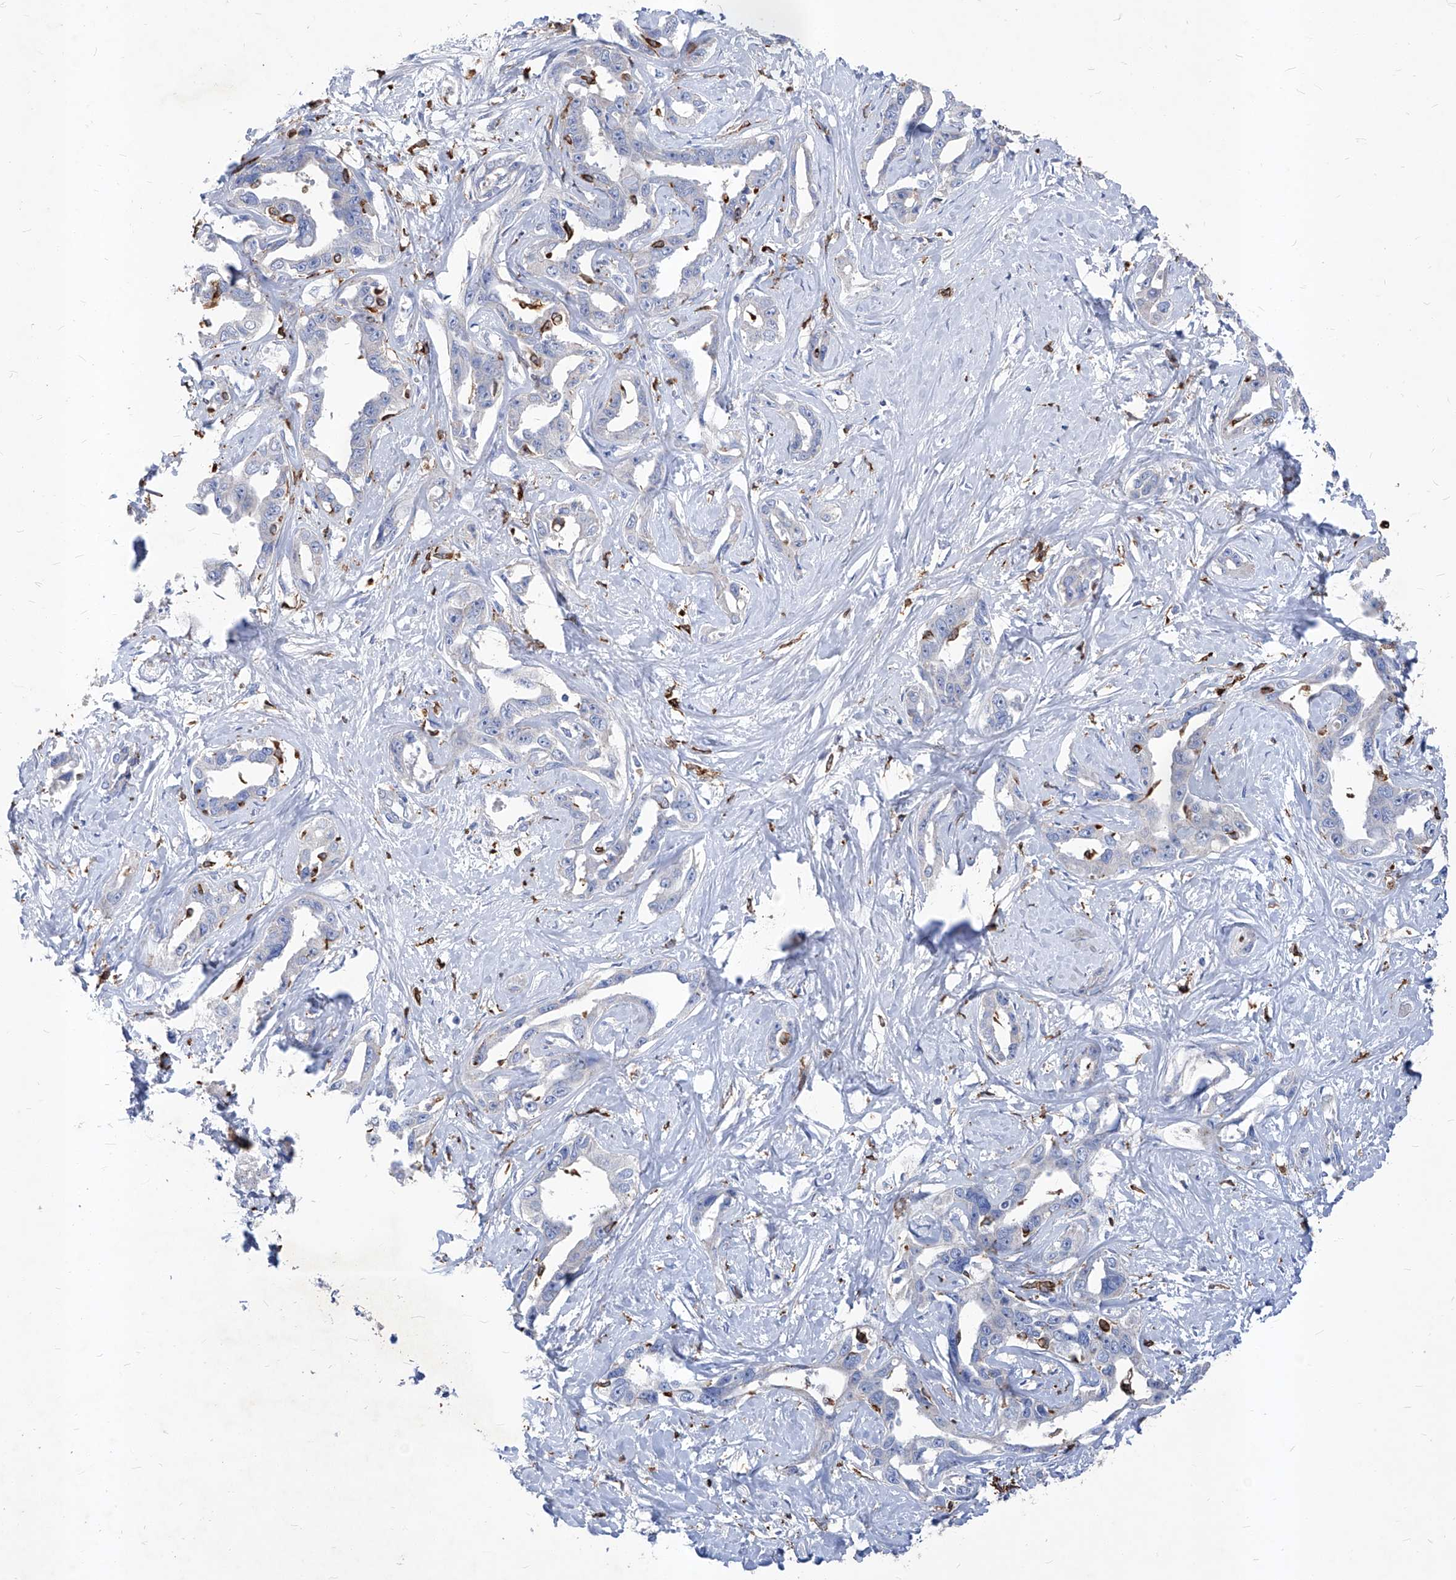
{"staining": {"intensity": "negative", "quantity": "none", "location": "none"}, "tissue": "liver cancer", "cell_type": "Tumor cells", "image_type": "cancer", "snomed": [{"axis": "morphology", "description": "Cholangiocarcinoma"}, {"axis": "topography", "description": "Liver"}], "caption": "IHC of human cholangiocarcinoma (liver) exhibits no positivity in tumor cells. The staining was performed using DAB (3,3'-diaminobenzidine) to visualize the protein expression in brown, while the nuclei were stained in blue with hematoxylin (Magnification: 20x).", "gene": "UBOX5", "patient": {"sex": "male", "age": 59}}